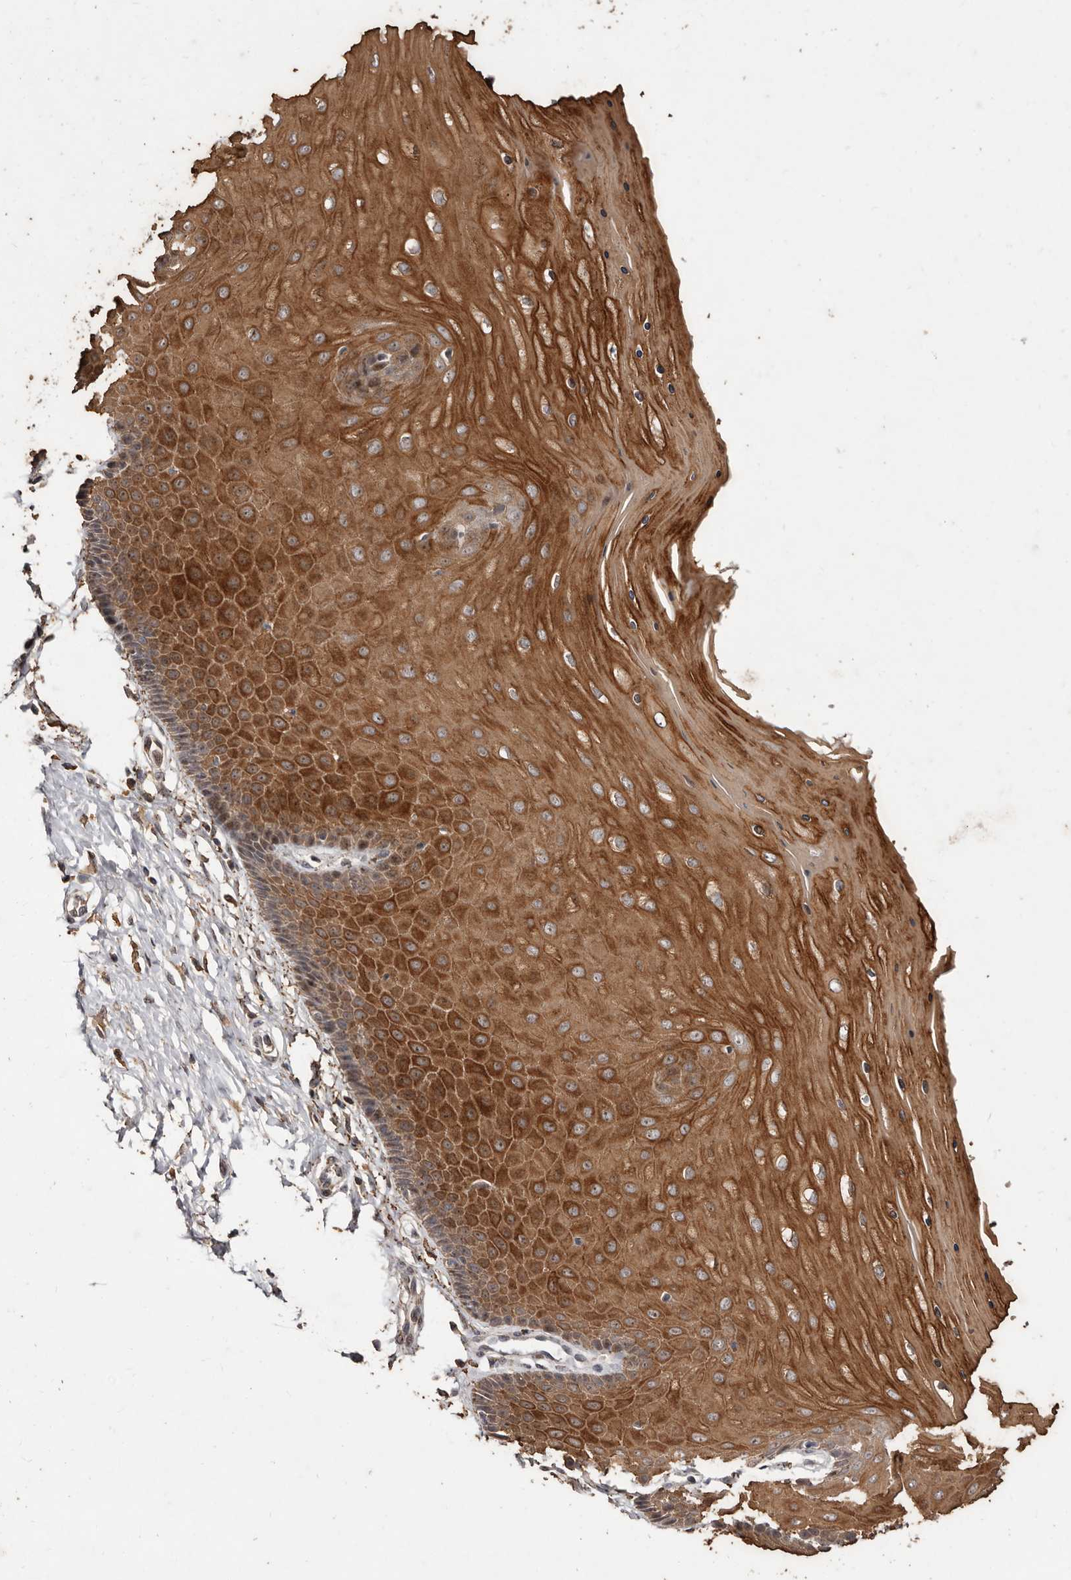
{"staining": {"intensity": "moderate", "quantity": "25%-75%", "location": "cytoplasmic/membranous"}, "tissue": "cervix", "cell_type": "Glandular cells", "image_type": "normal", "snomed": [{"axis": "morphology", "description": "Normal tissue, NOS"}, {"axis": "topography", "description": "Cervix"}], "caption": "Immunohistochemical staining of normal cervix demonstrates medium levels of moderate cytoplasmic/membranous staining in approximately 25%-75% of glandular cells. (DAB (3,3'-diaminobenzidine) IHC, brown staining for protein, blue staining for nuclei).", "gene": "GRAMD2A", "patient": {"sex": "female", "age": 55}}